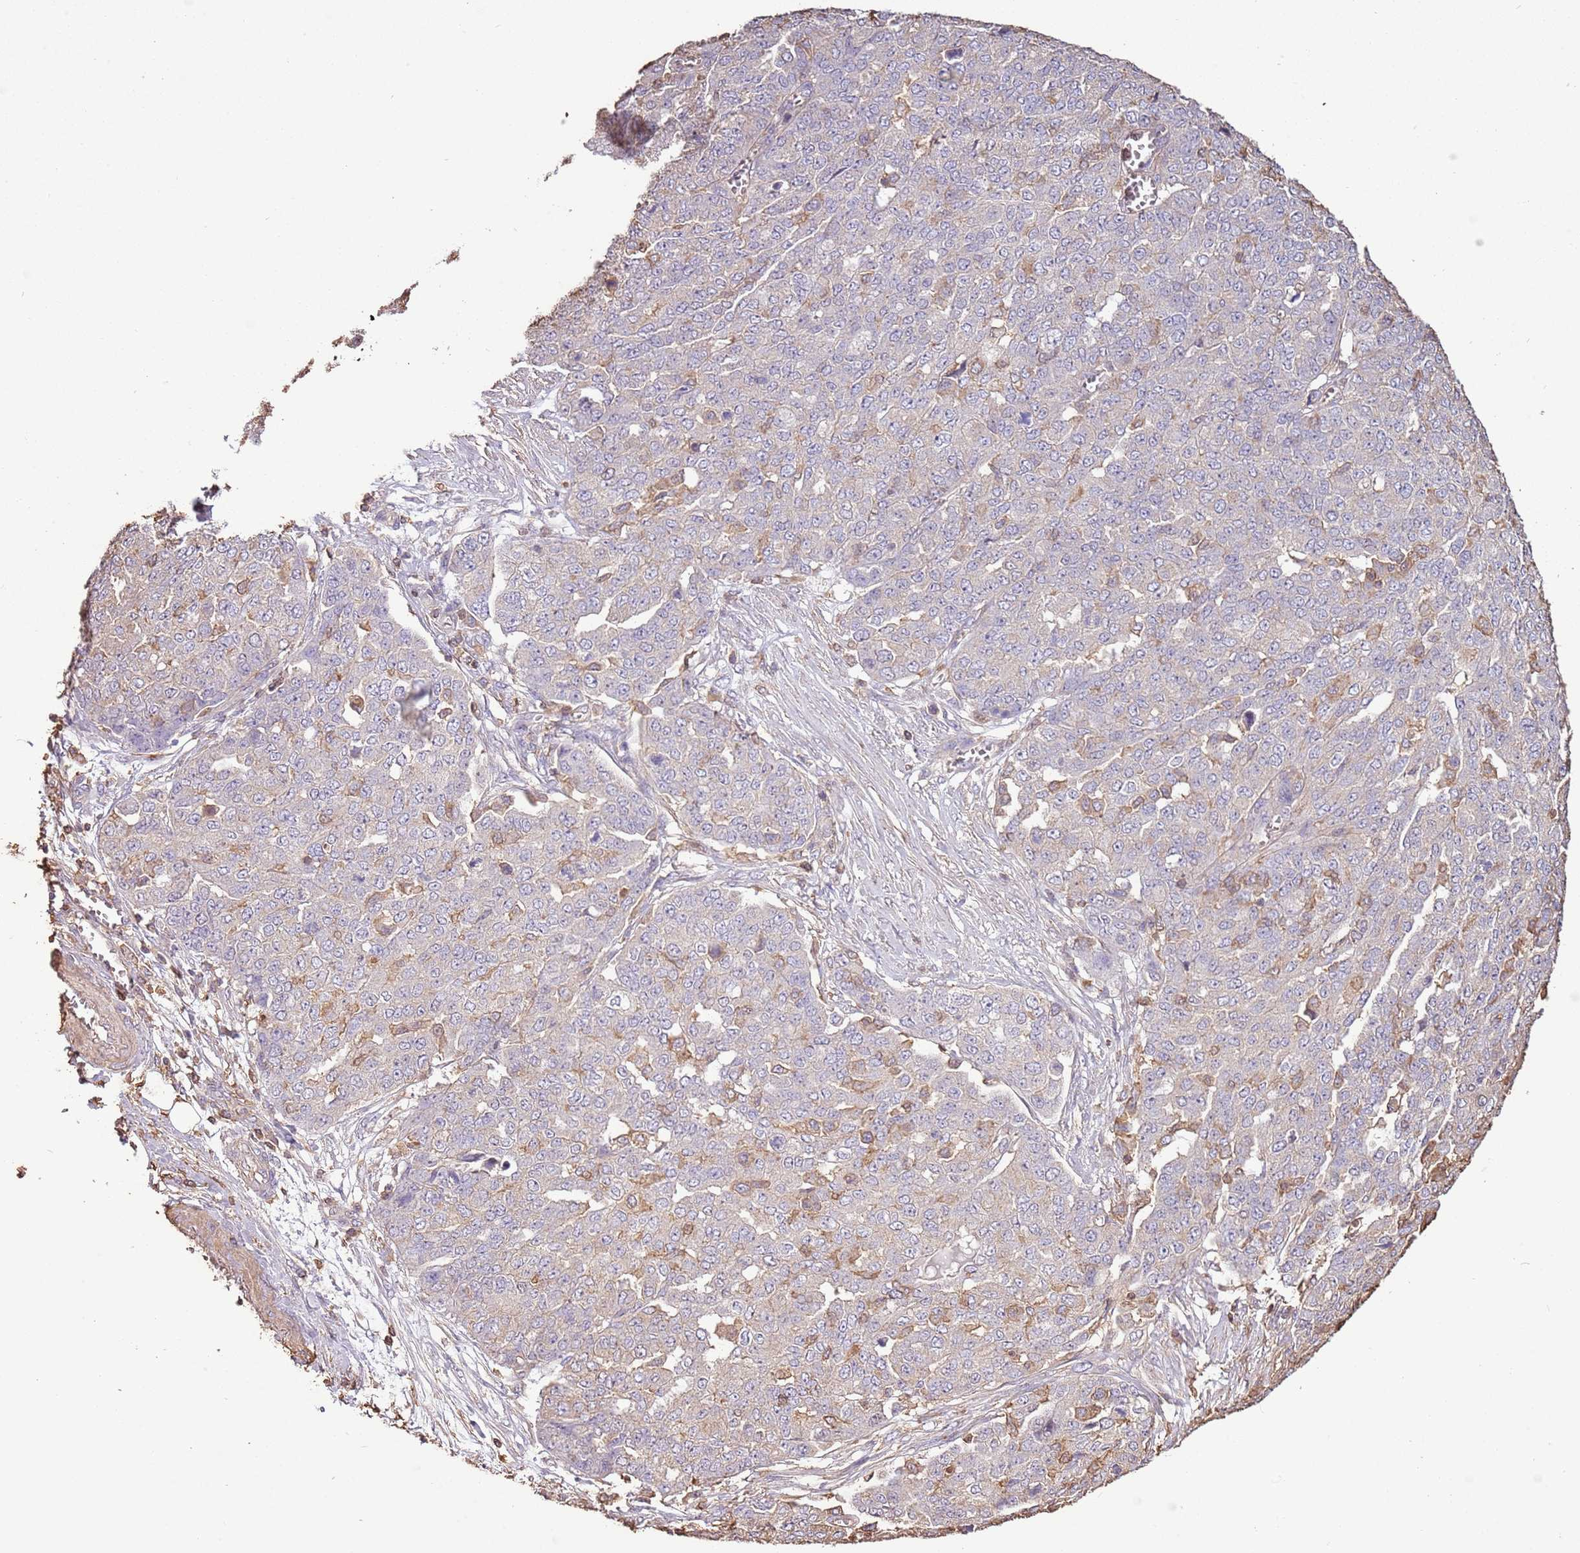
{"staining": {"intensity": "negative", "quantity": "none", "location": "none"}, "tissue": "ovarian cancer", "cell_type": "Tumor cells", "image_type": "cancer", "snomed": [{"axis": "morphology", "description": "Cystadenocarcinoma, serous, NOS"}, {"axis": "topography", "description": "Soft tissue"}, {"axis": "topography", "description": "Ovary"}], "caption": "High magnification brightfield microscopy of serous cystadenocarcinoma (ovarian) stained with DAB (brown) and counterstained with hematoxylin (blue): tumor cells show no significant positivity.", "gene": "ARL10", "patient": {"sex": "female", "age": 57}}